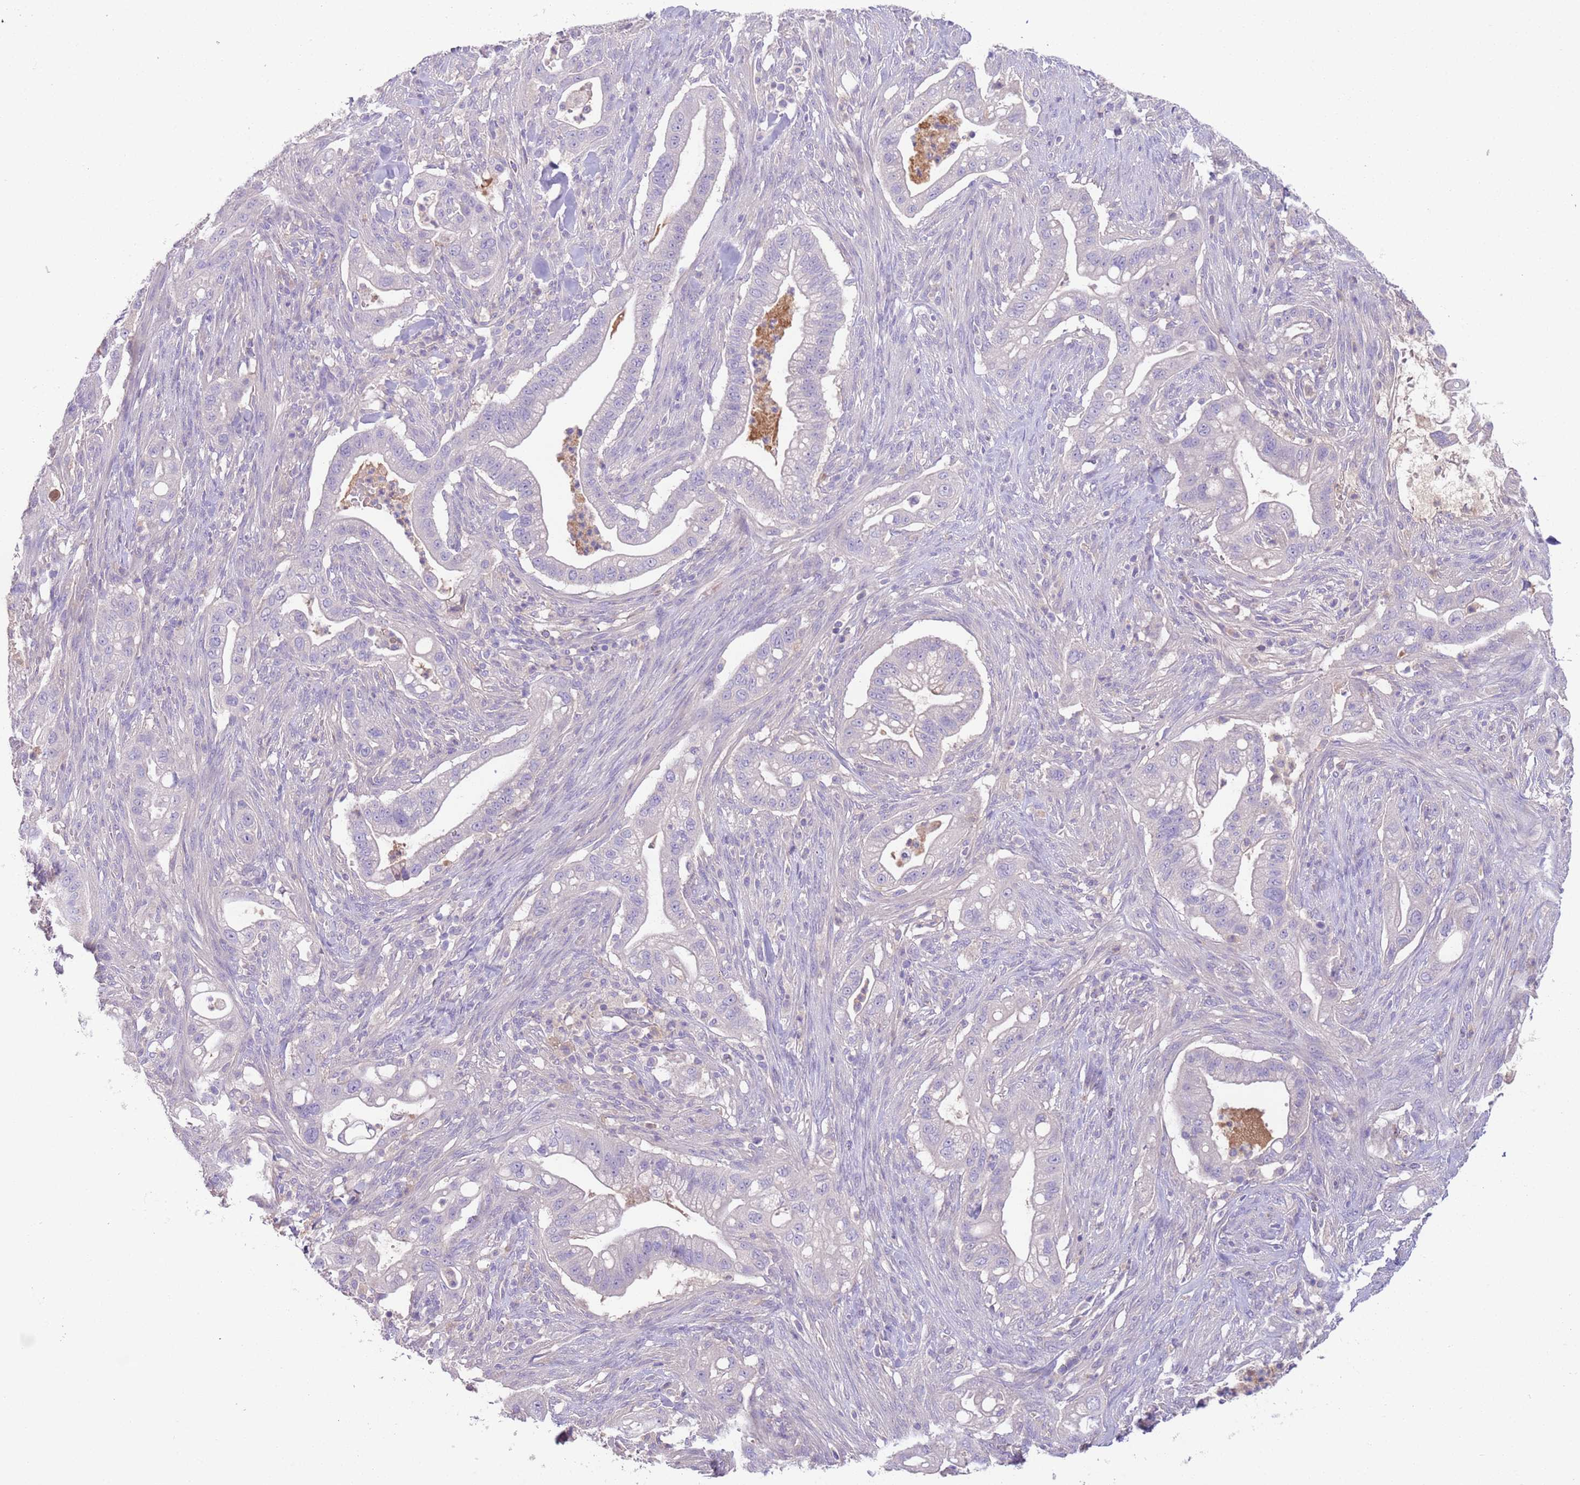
{"staining": {"intensity": "negative", "quantity": "none", "location": "none"}, "tissue": "pancreatic cancer", "cell_type": "Tumor cells", "image_type": "cancer", "snomed": [{"axis": "morphology", "description": "Adenocarcinoma, NOS"}, {"axis": "topography", "description": "Pancreas"}], "caption": "Tumor cells are negative for protein expression in human adenocarcinoma (pancreatic).", "gene": "IGFL4", "patient": {"sex": "male", "age": 44}}